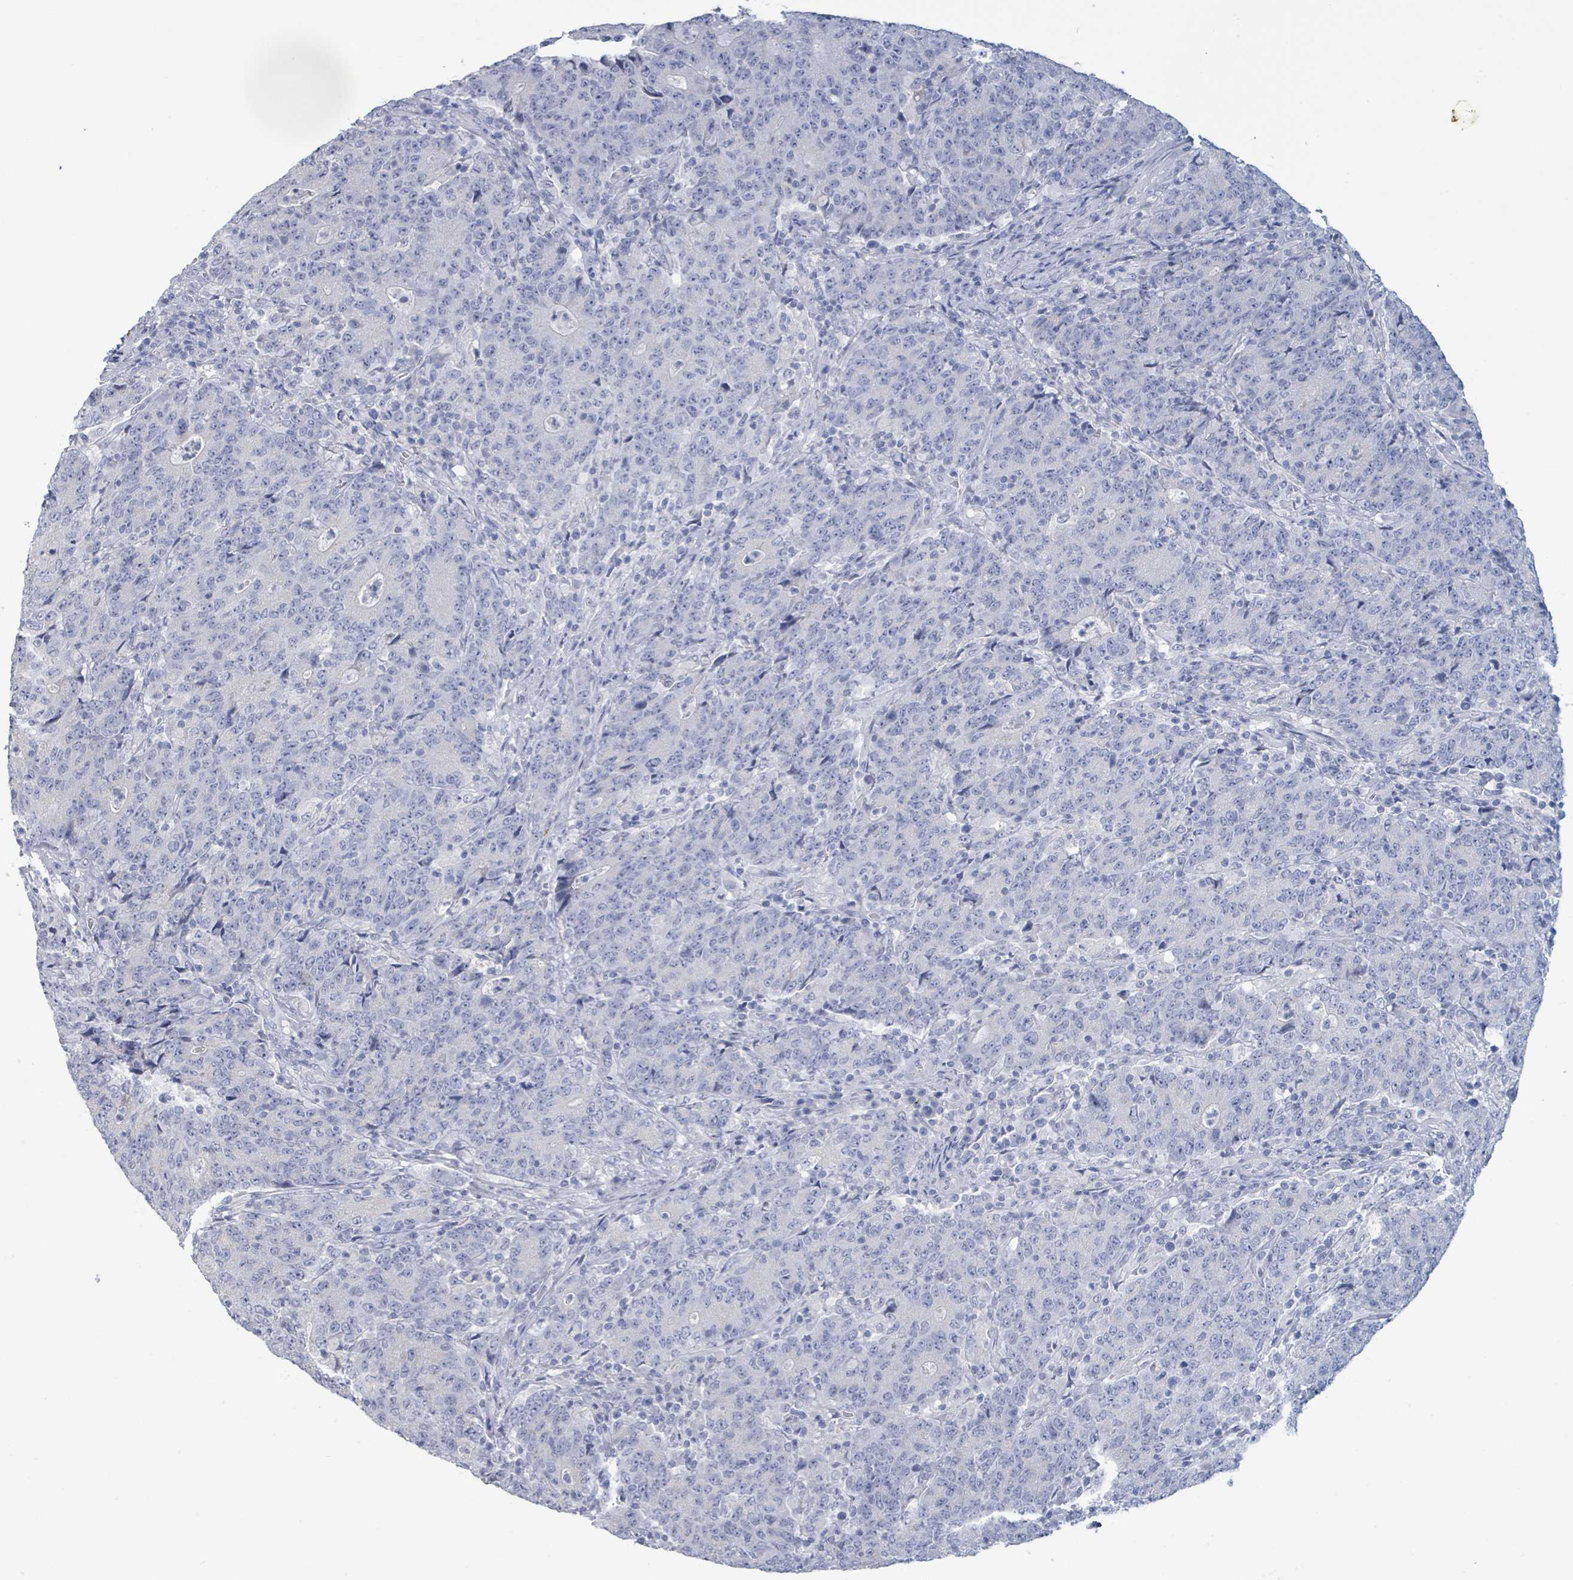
{"staining": {"intensity": "negative", "quantity": "none", "location": "none"}, "tissue": "colorectal cancer", "cell_type": "Tumor cells", "image_type": "cancer", "snomed": [{"axis": "morphology", "description": "Adenocarcinoma, NOS"}, {"axis": "topography", "description": "Colon"}], "caption": "Immunohistochemistry (IHC) of human colorectal adenocarcinoma exhibits no staining in tumor cells. (Brightfield microscopy of DAB IHC at high magnification).", "gene": "VPS13D", "patient": {"sex": "female", "age": 75}}